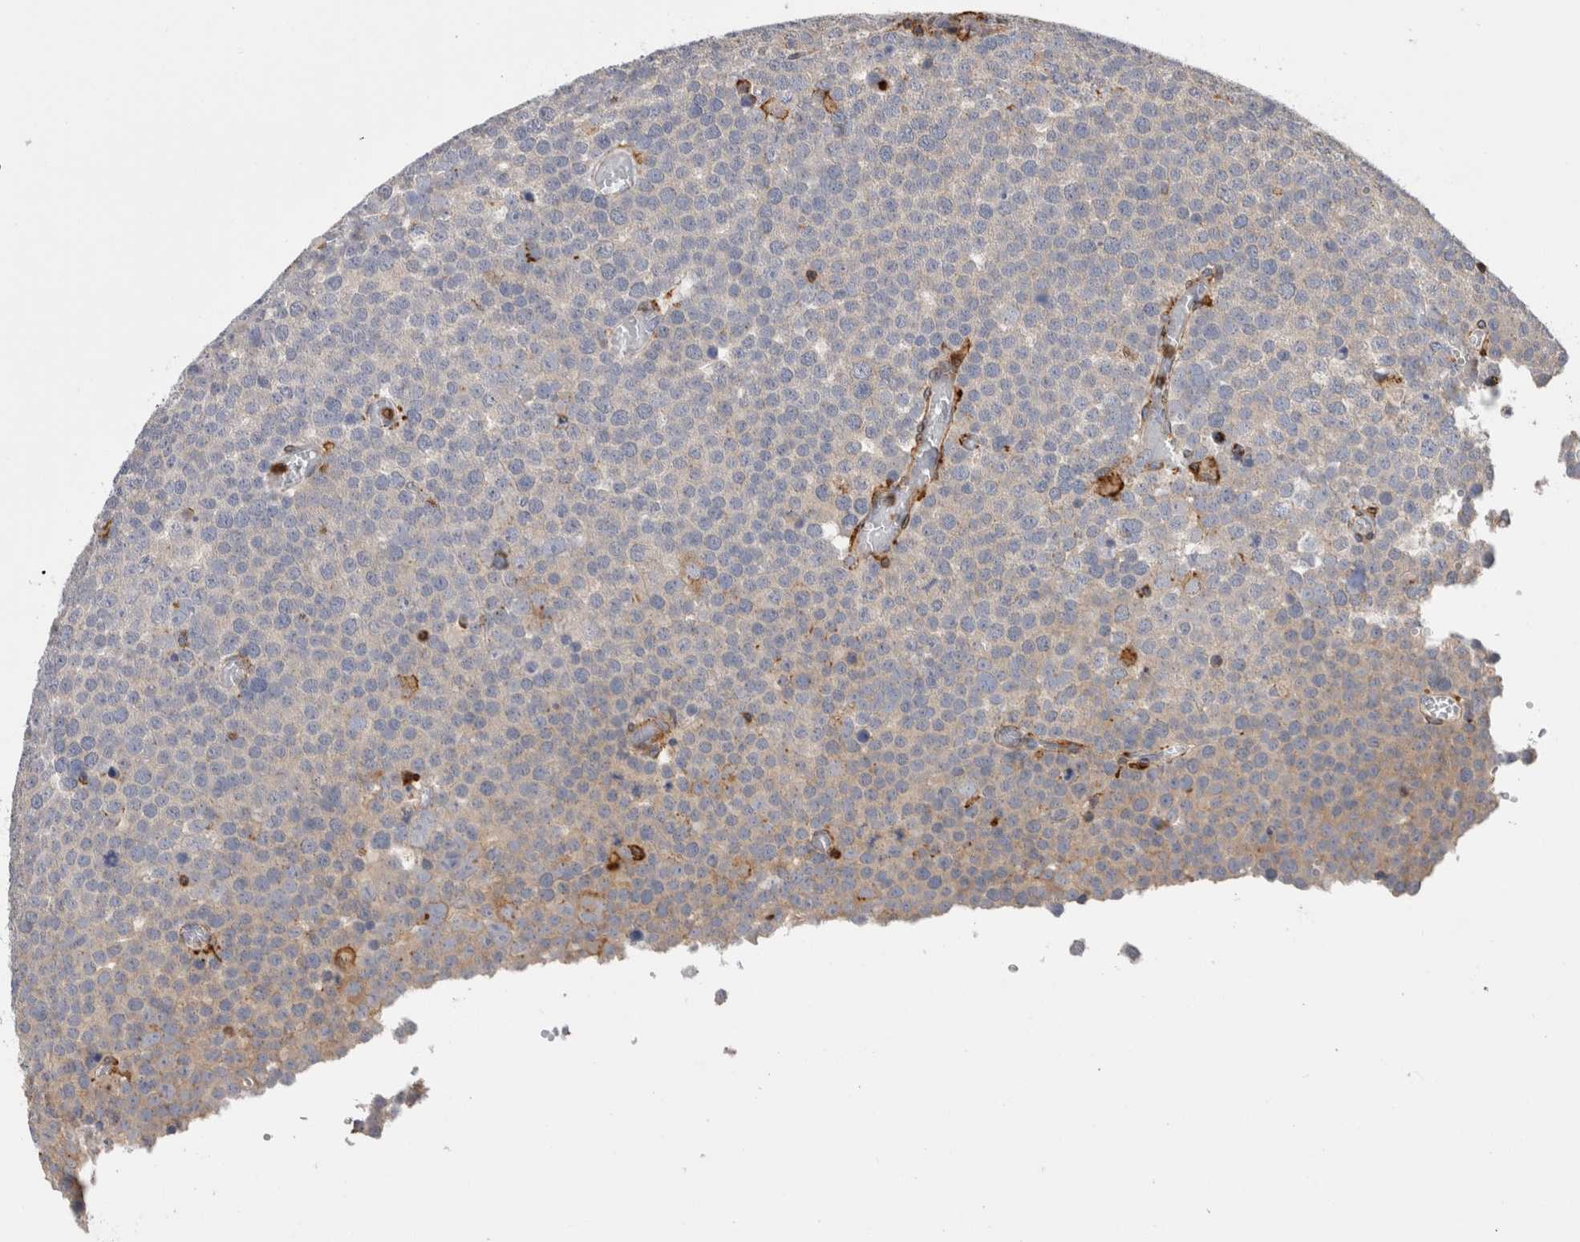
{"staining": {"intensity": "weak", "quantity": "25%-75%", "location": "cytoplasmic/membranous"}, "tissue": "testis cancer", "cell_type": "Tumor cells", "image_type": "cancer", "snomed": [{"axis": "morphology", "description": "Seminoma, NOS"}, {"axis": "topography", "description": "Testis"}], "caption": "Human testis seminoma stained for a protein (brown) reveals weak cytoplasmic/membranous positive staining in about 25%-75% of tumor cells.", "gene": "CCDC88B", "patient": {"sex": "male", "age": 71}}